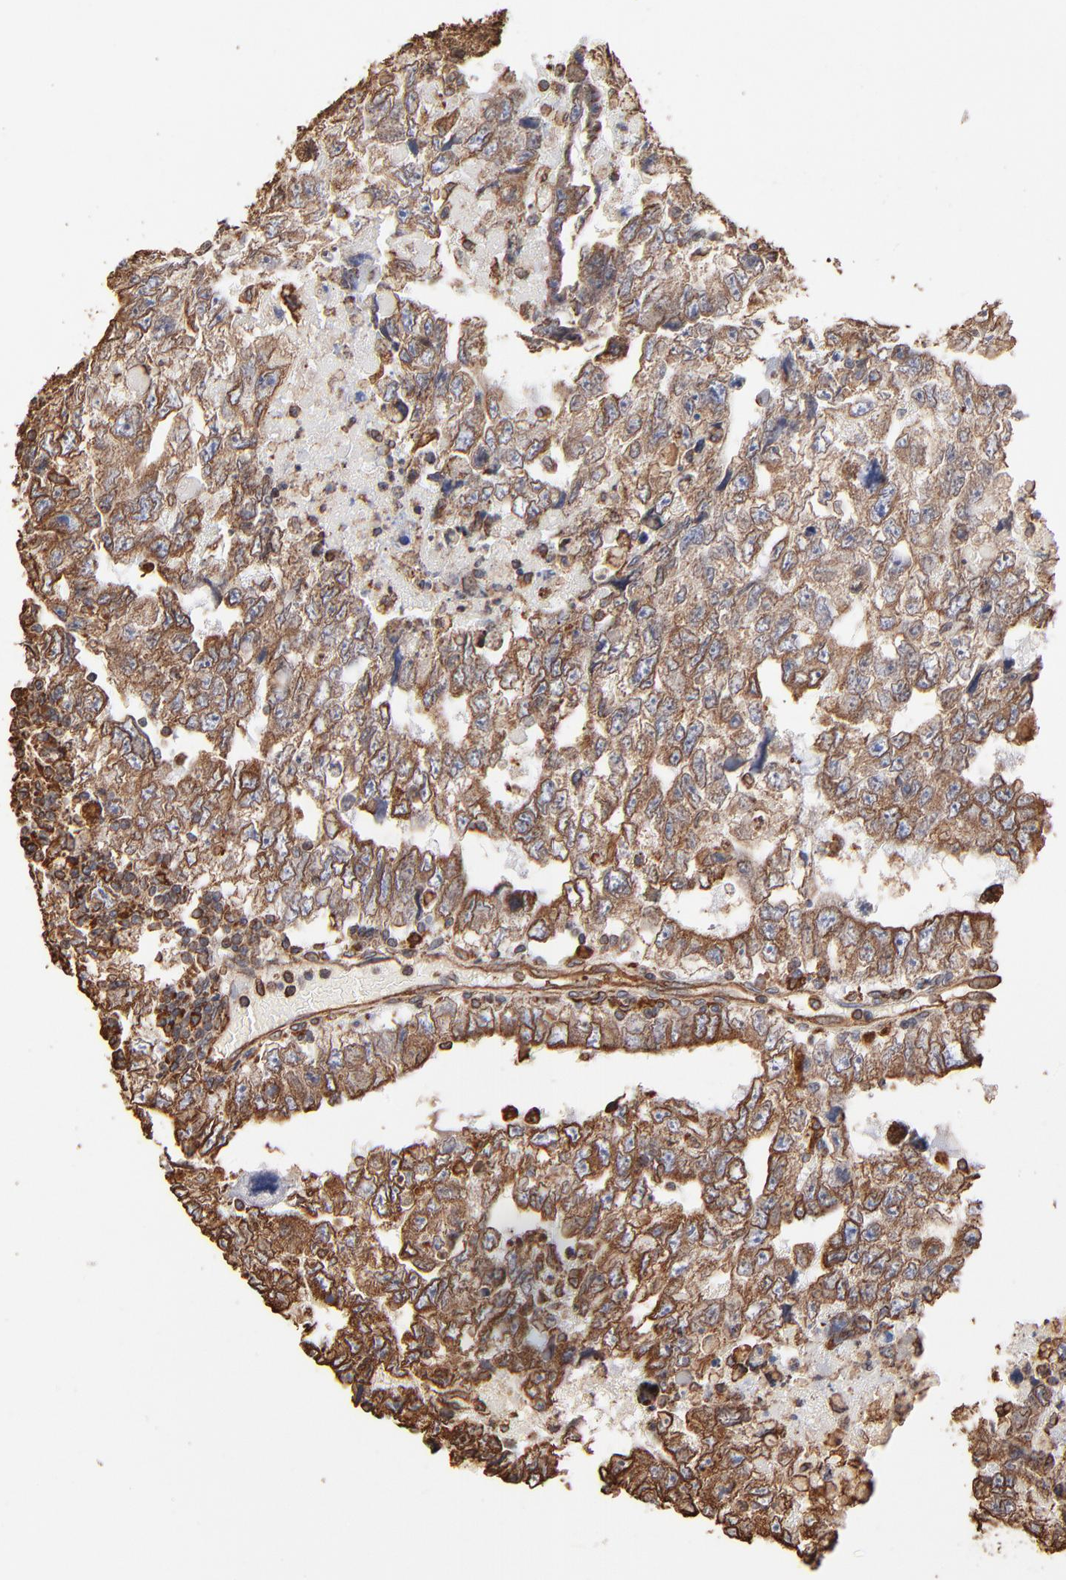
{"staining": {"intensity": "moderate", "quantity": ">75%", "location": "cytoplasmic/membranous"}, "tissue": "testis cancer", "cell_type": "Tumor cells", "image_type": "cancer", "snomed": [{"axis": "morphology", "description": "Carcinoma, Embryonal, NOS"}, {"axis": "topography", "description": "Testis"}], "caption": "Moderate cytoplasmic/membranous protein positivity is appreciated in approximately >75% of tumor cells in testis cancer (embryonal carcinoma). The staining was performed using DAB (3,3'-diaminobenzidine), with brown indicating positive protein expression. Nuclei are stained blue with hematoxylin.", "gene": "PDIA3", "patient": {"sex": "male", "age": 36}}